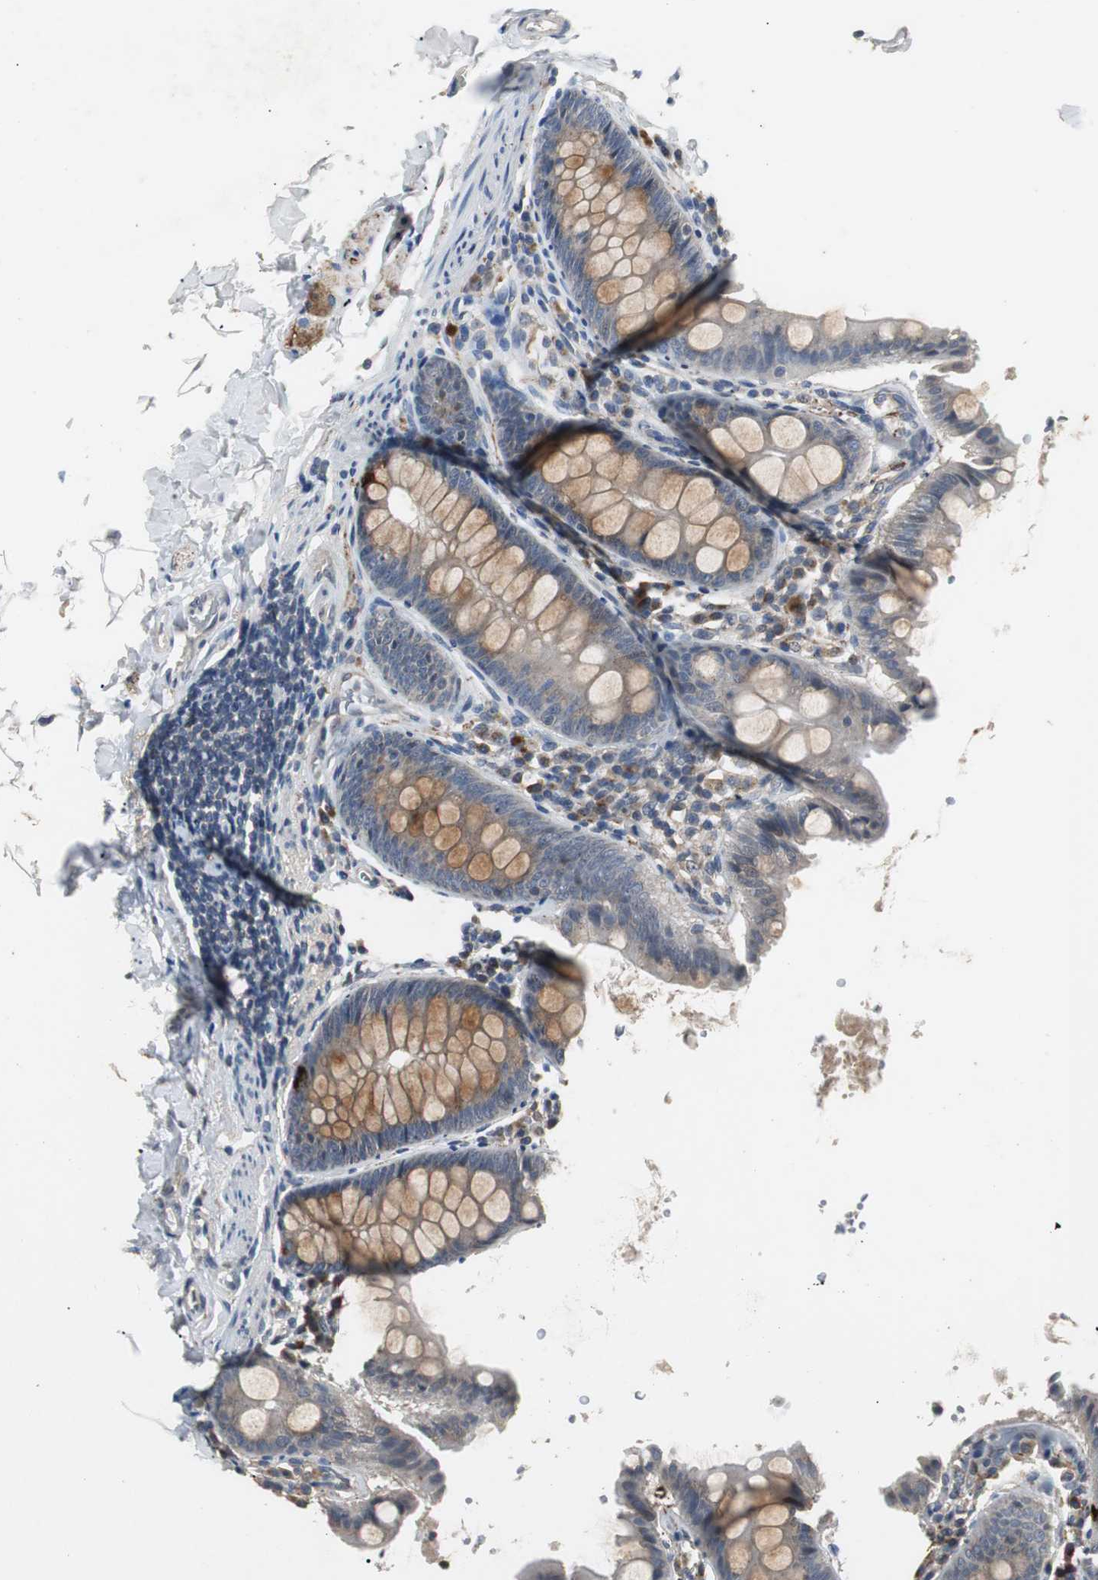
{"staining": {"intensity": "negative", "quantity": "none", "location": "none"}, "tissue": "colon", "cell_type": "Endothelial cells", "image_type": "normal", "snomed": [{"axis": "morphology", "description": "Normal tissue, NOS"}, {"axis": "topography", "description": "Colon"}], "caption": "Unremarkable colon was stained to show a protein in brown. There is no significant expression in endothelial cells. Nuclei are stained in blue.", "gene": "PTPRN2", "patient": {"sex": "female", "age": 61}}